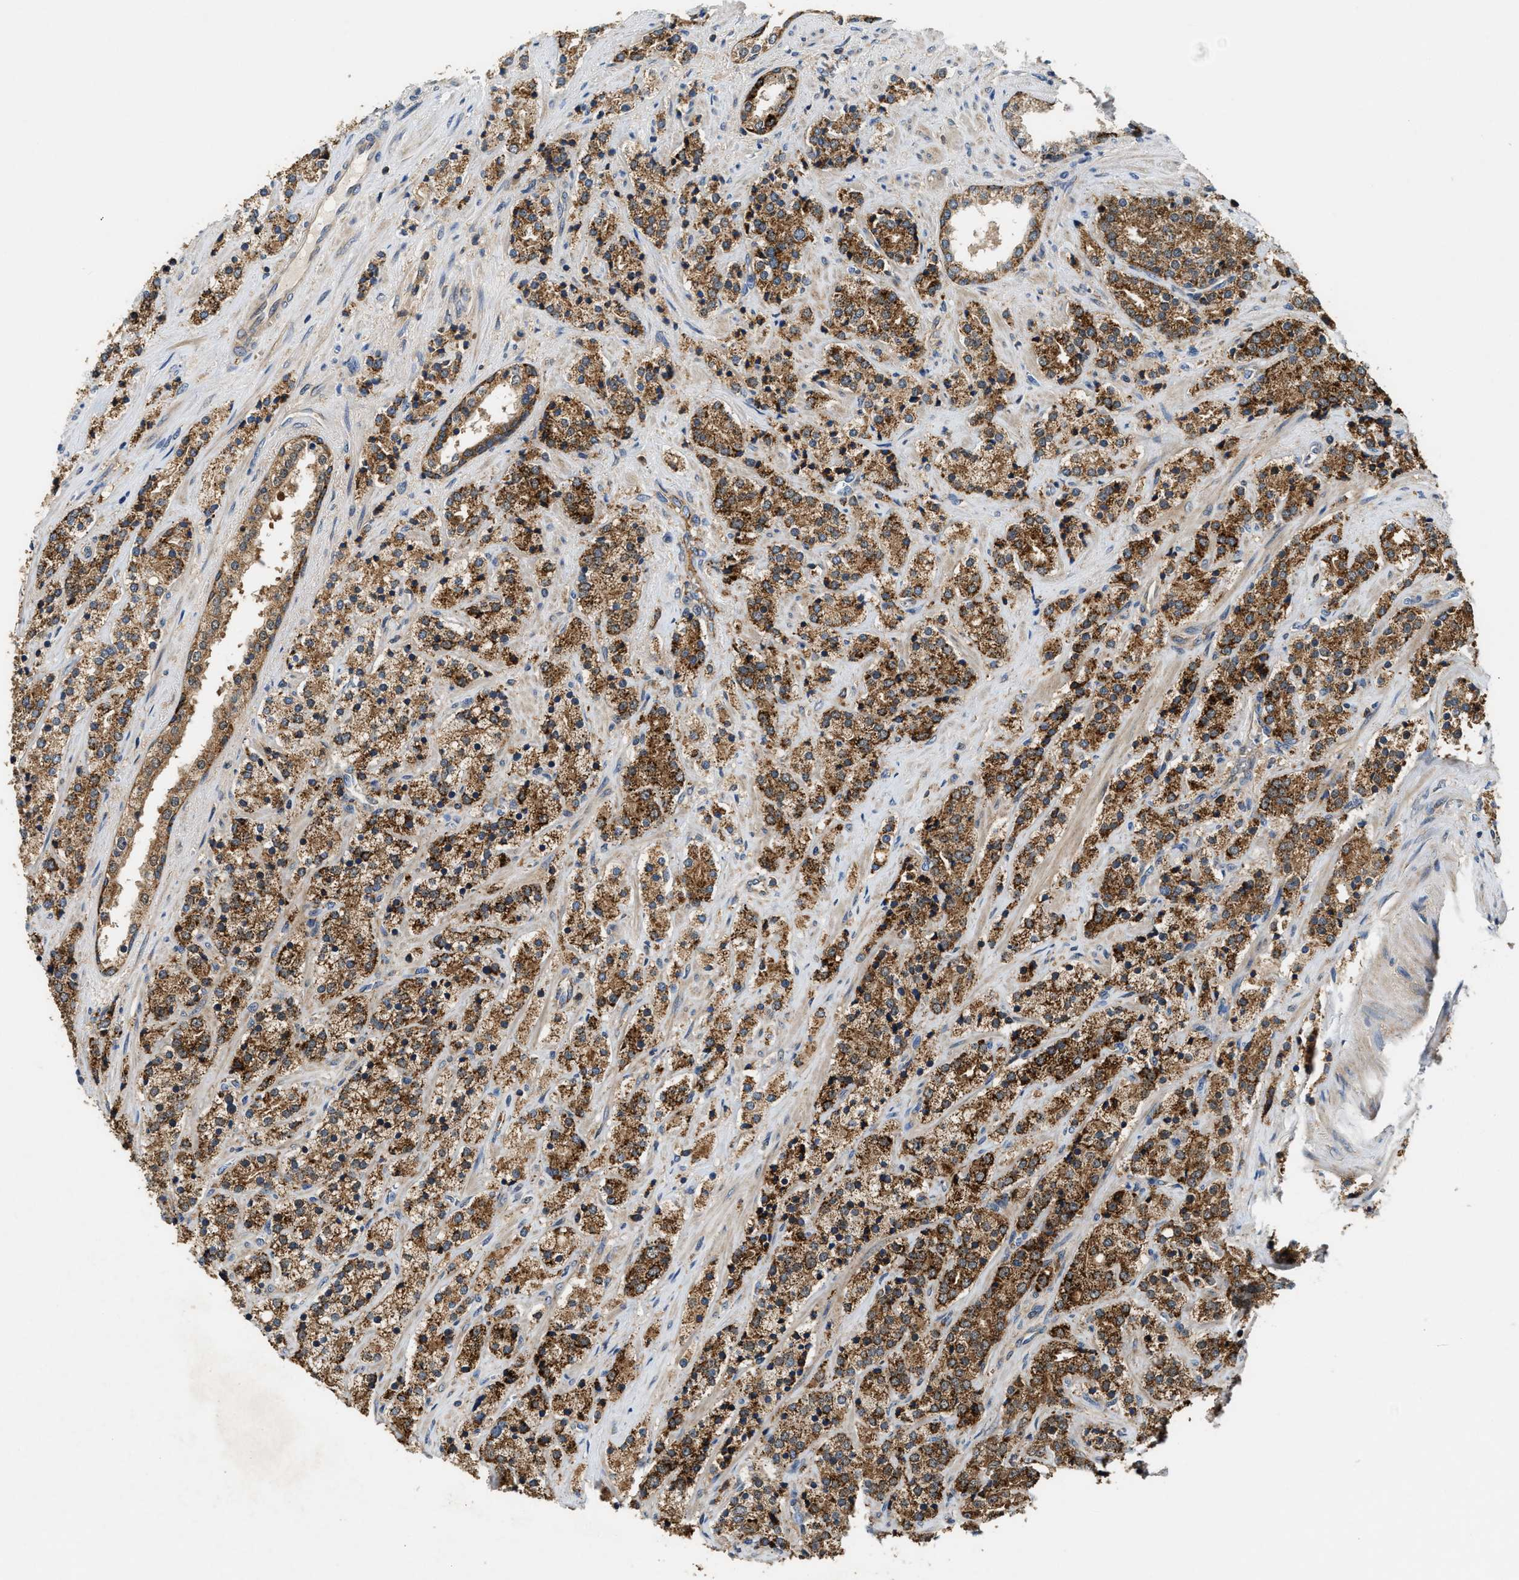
{"staining": {"intensity": "strong", "quantity": ">75%", "location": "cytoplasmic/membranous"}, "tissue": "prostate cancer", "cell_type": "Tumor cells", "image_type": "cancer", "snomed": [{"axis": "morphology", "description": "Adenocarcinoma, High grade"}, {"axis": "topography", "description": "Prostate"}], "caption": "A high-resolution histopathology image shows immunohistochemistry (IHC) staining of prostate cancer, which shows strong cytoplasmic/membranous expression in about >75% of tumor cells.", "gene": "CCM2", "patient": {"sex": "male", "age": 71}}